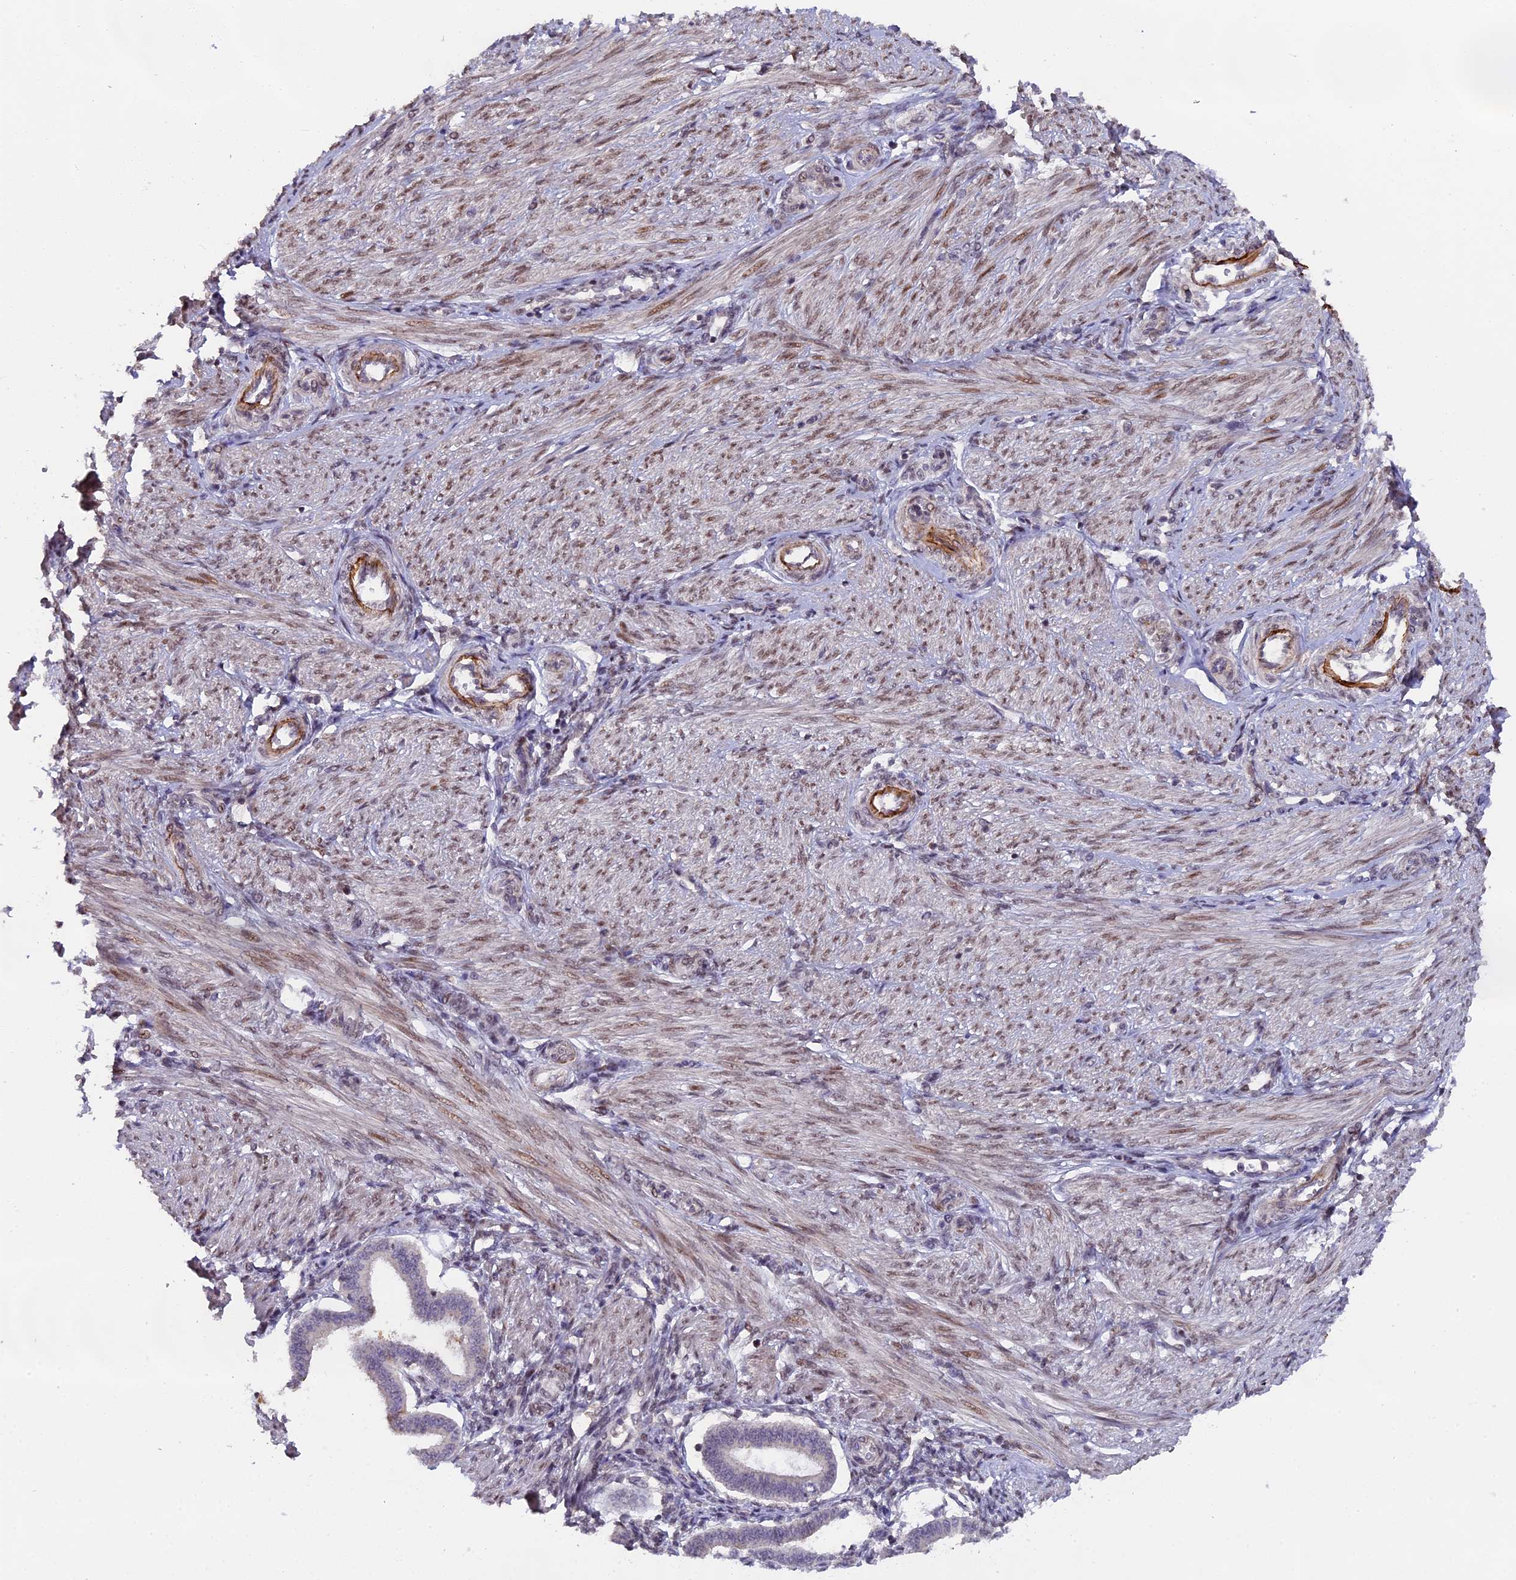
{"staining": {"intensity": "moderate", "quantity": "<25%", "location": "nuclear"}, "tissue": "endometrium", "cell_type": "Cells in endometrial stroma", "image_type": "normal", "snomed": [{"axis": "morphology", "description": "Normal tissue, NOS"}, {"axis": "topography", "description": "Endometrium"}], "caption": "Protein expression by IHC displays moderate nuclear staining in approximately <25% of cells in endometrial stroma in benign endometrium.", "gene": "PYGO1", "patient": {"sex": "female", "age": 24}}